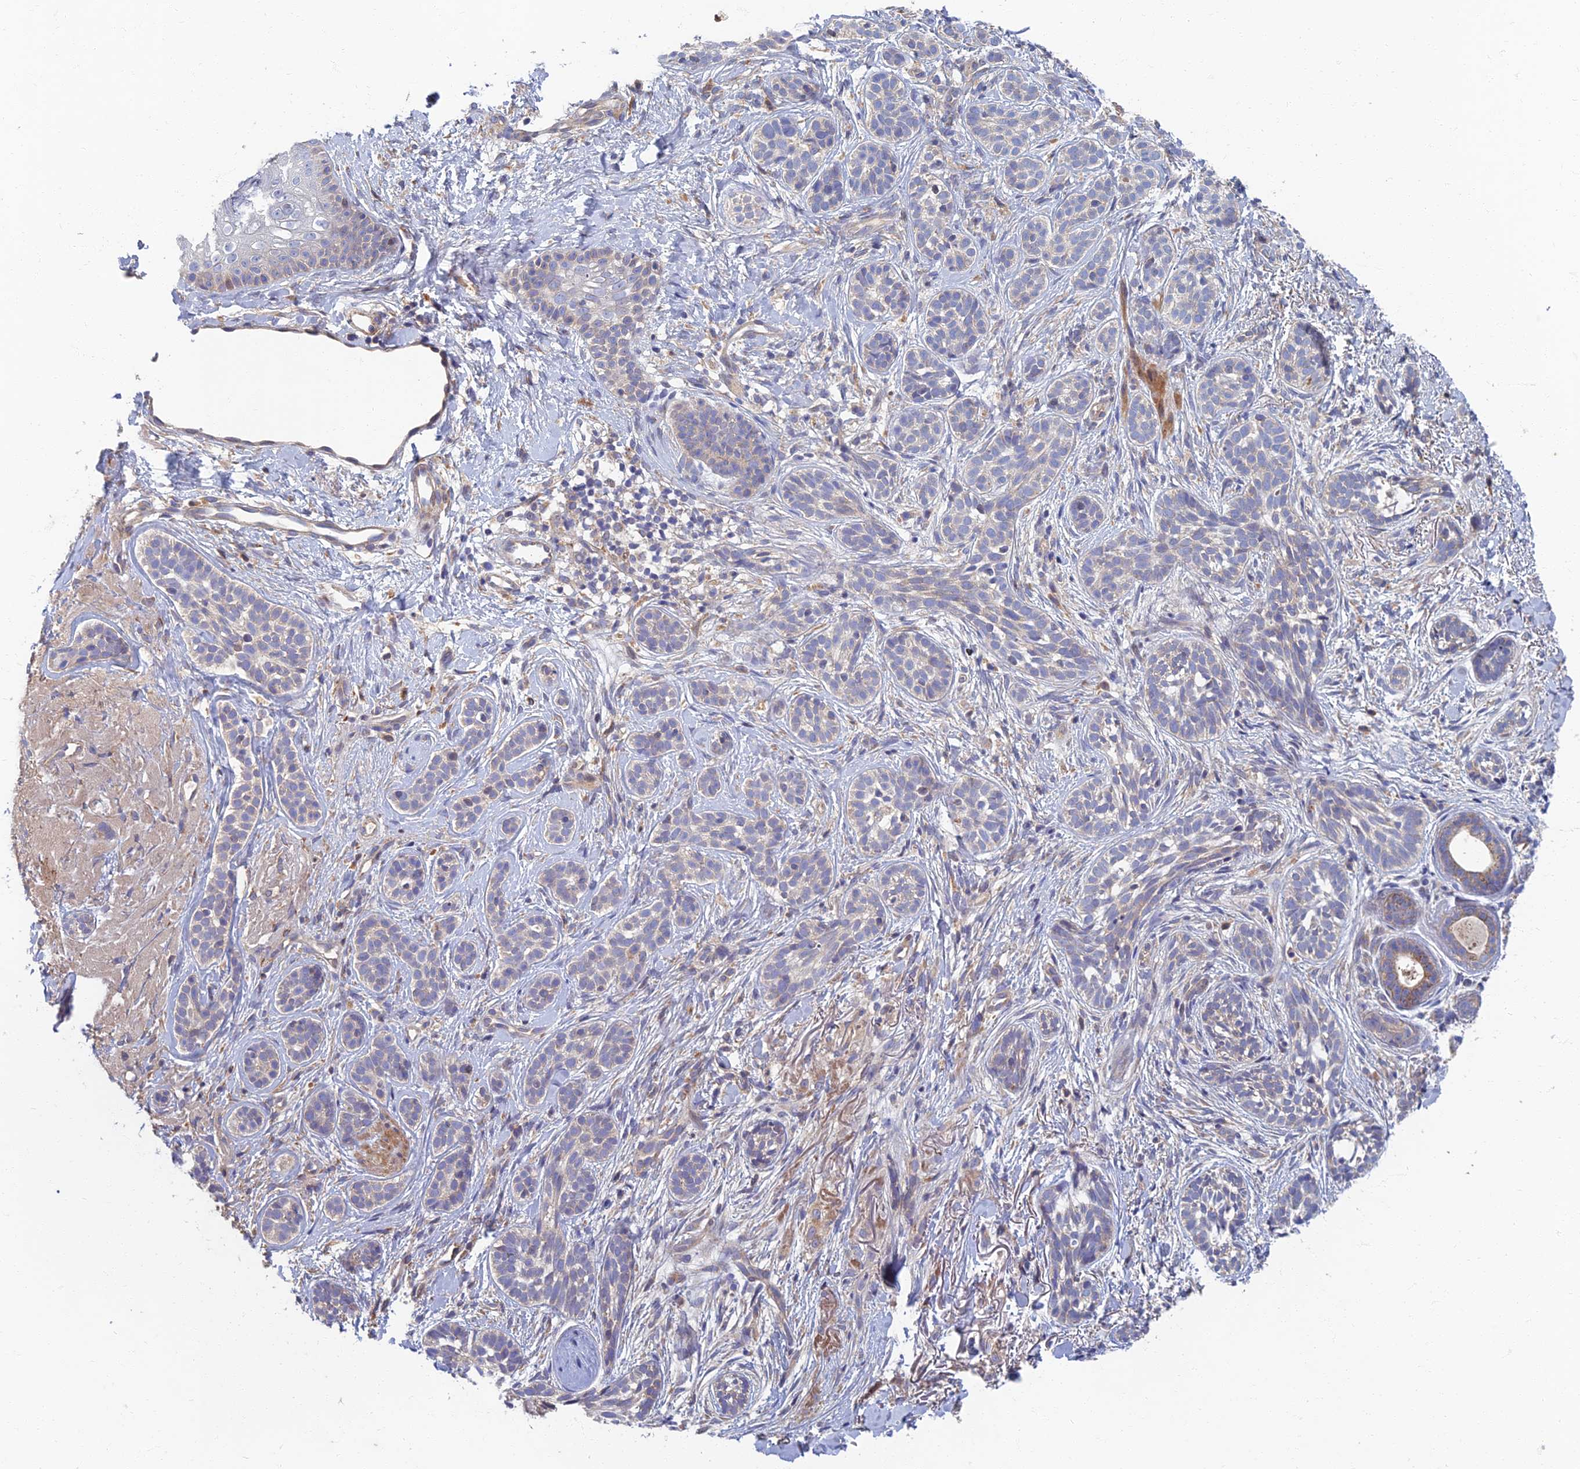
{"staining": {"intensity": "negative", "quantity": "none", "location": "none"}, "tissue": "skin cancer", "cell_type": "Tumor cells", "image_type": "cancer", "snomed": [{"axis": "morphology", "description": "Basal cell carcinoma"}, {"axis": "topography", "description": "Skin"}], "caption": "An immunohistochemistry photomicrograph of basal cell carcinoma (skin) is shown. There is no staining in tumor cells of basal cell carcinoma (skin).", "gene": "SOGA1", "patient": {"sex": "male", "age": 71}}